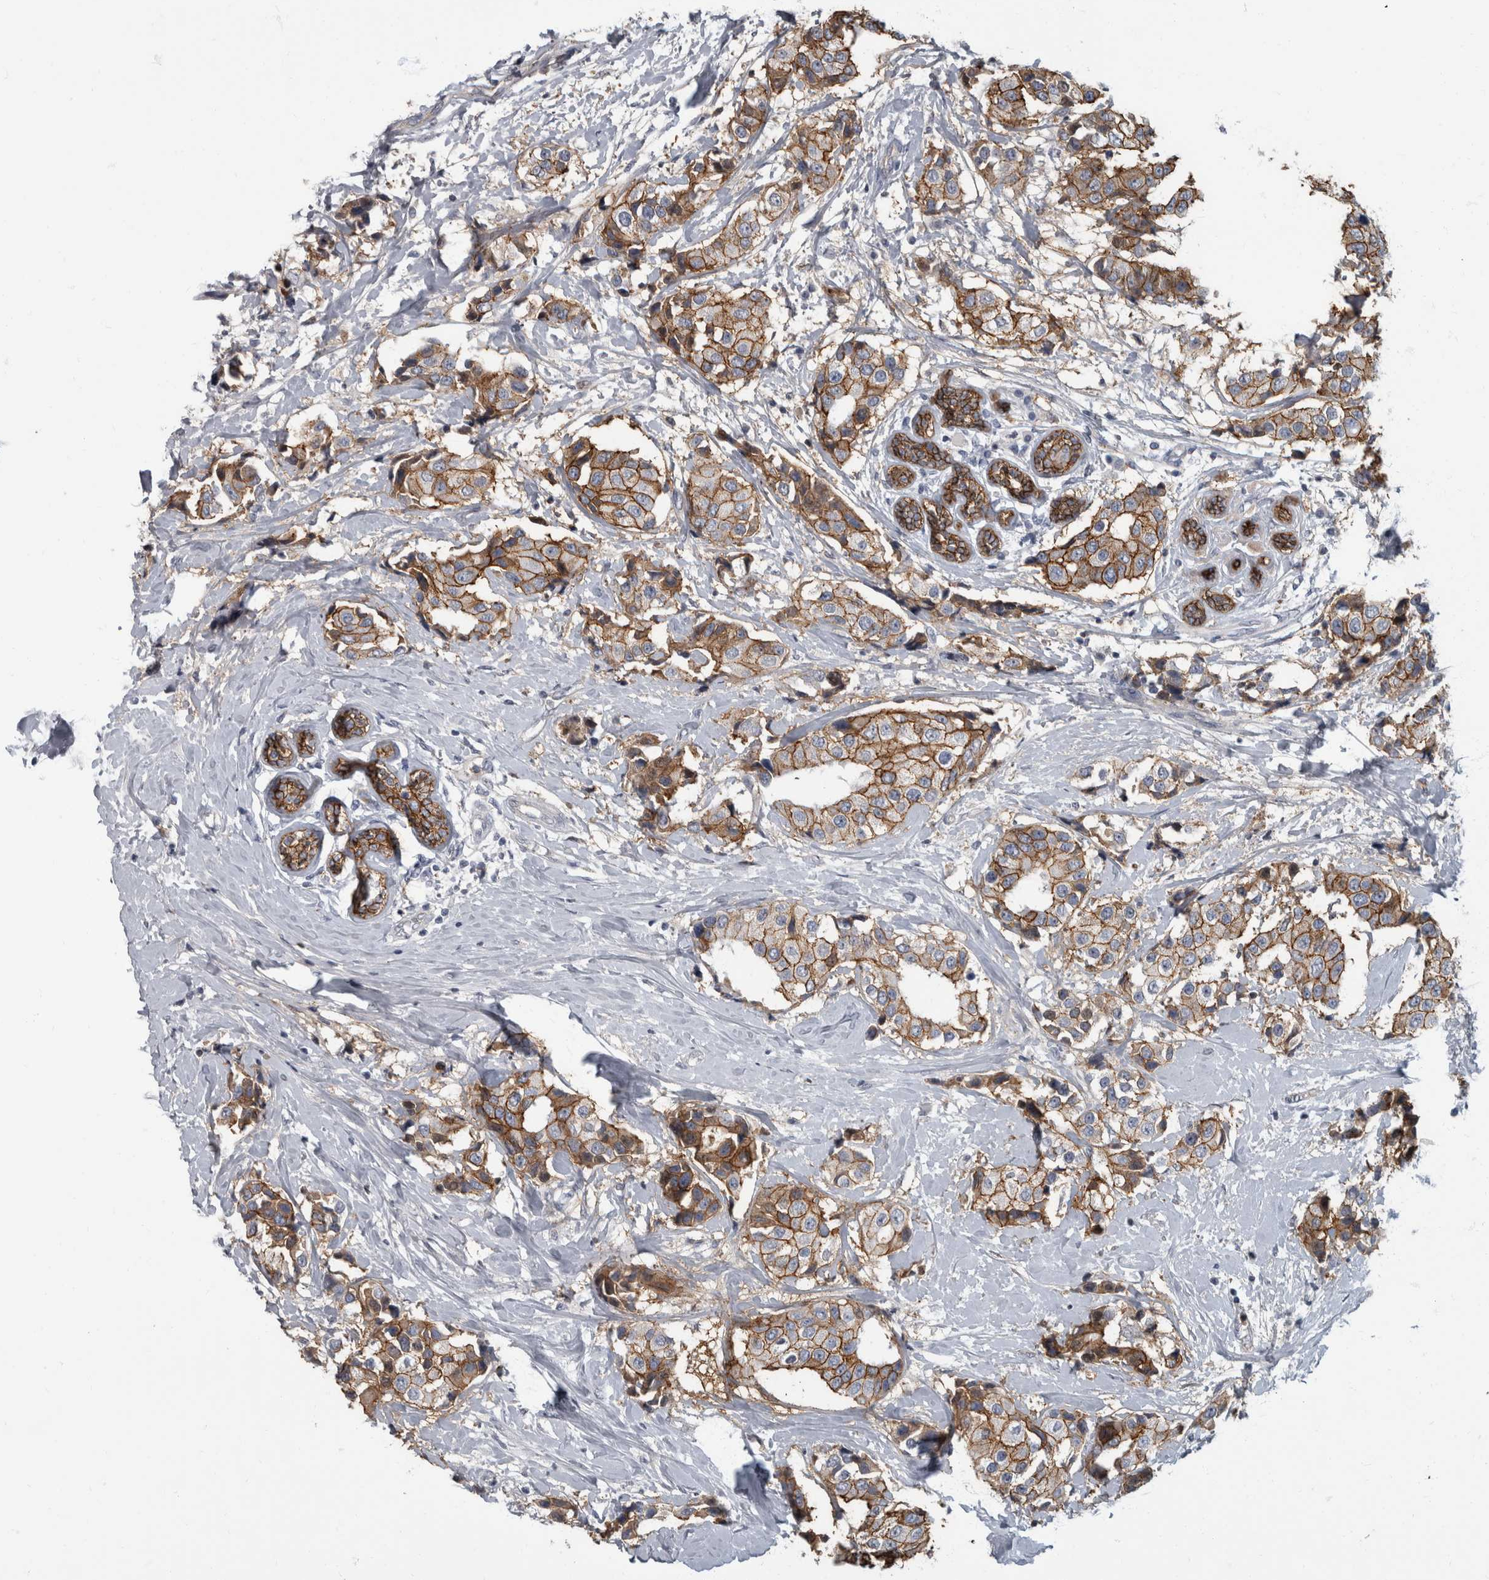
{"staining": {"intensity": "moderate", "quantity": ">75%", "location": "cytoplasmic/membranous"}, "tissue": "breast cancer", "cell_type": "Tumor cells", "image_type": "cancer", "snomed": [{"axis": "morphology", "description": "Normal tissue, NOS"}, {"axis": "morphology", "description": "Duct carcinoma"}, {"axis": "topography", "description": "Breast"}], "caption": "Breast cancer (invasive ductal carcinoma) tissue displays moderate cytoplasmic/membranous staining in approximately >75% of tumor cells", "gene": "DSG2", "patient": {"sex": "female", "age": 39}}